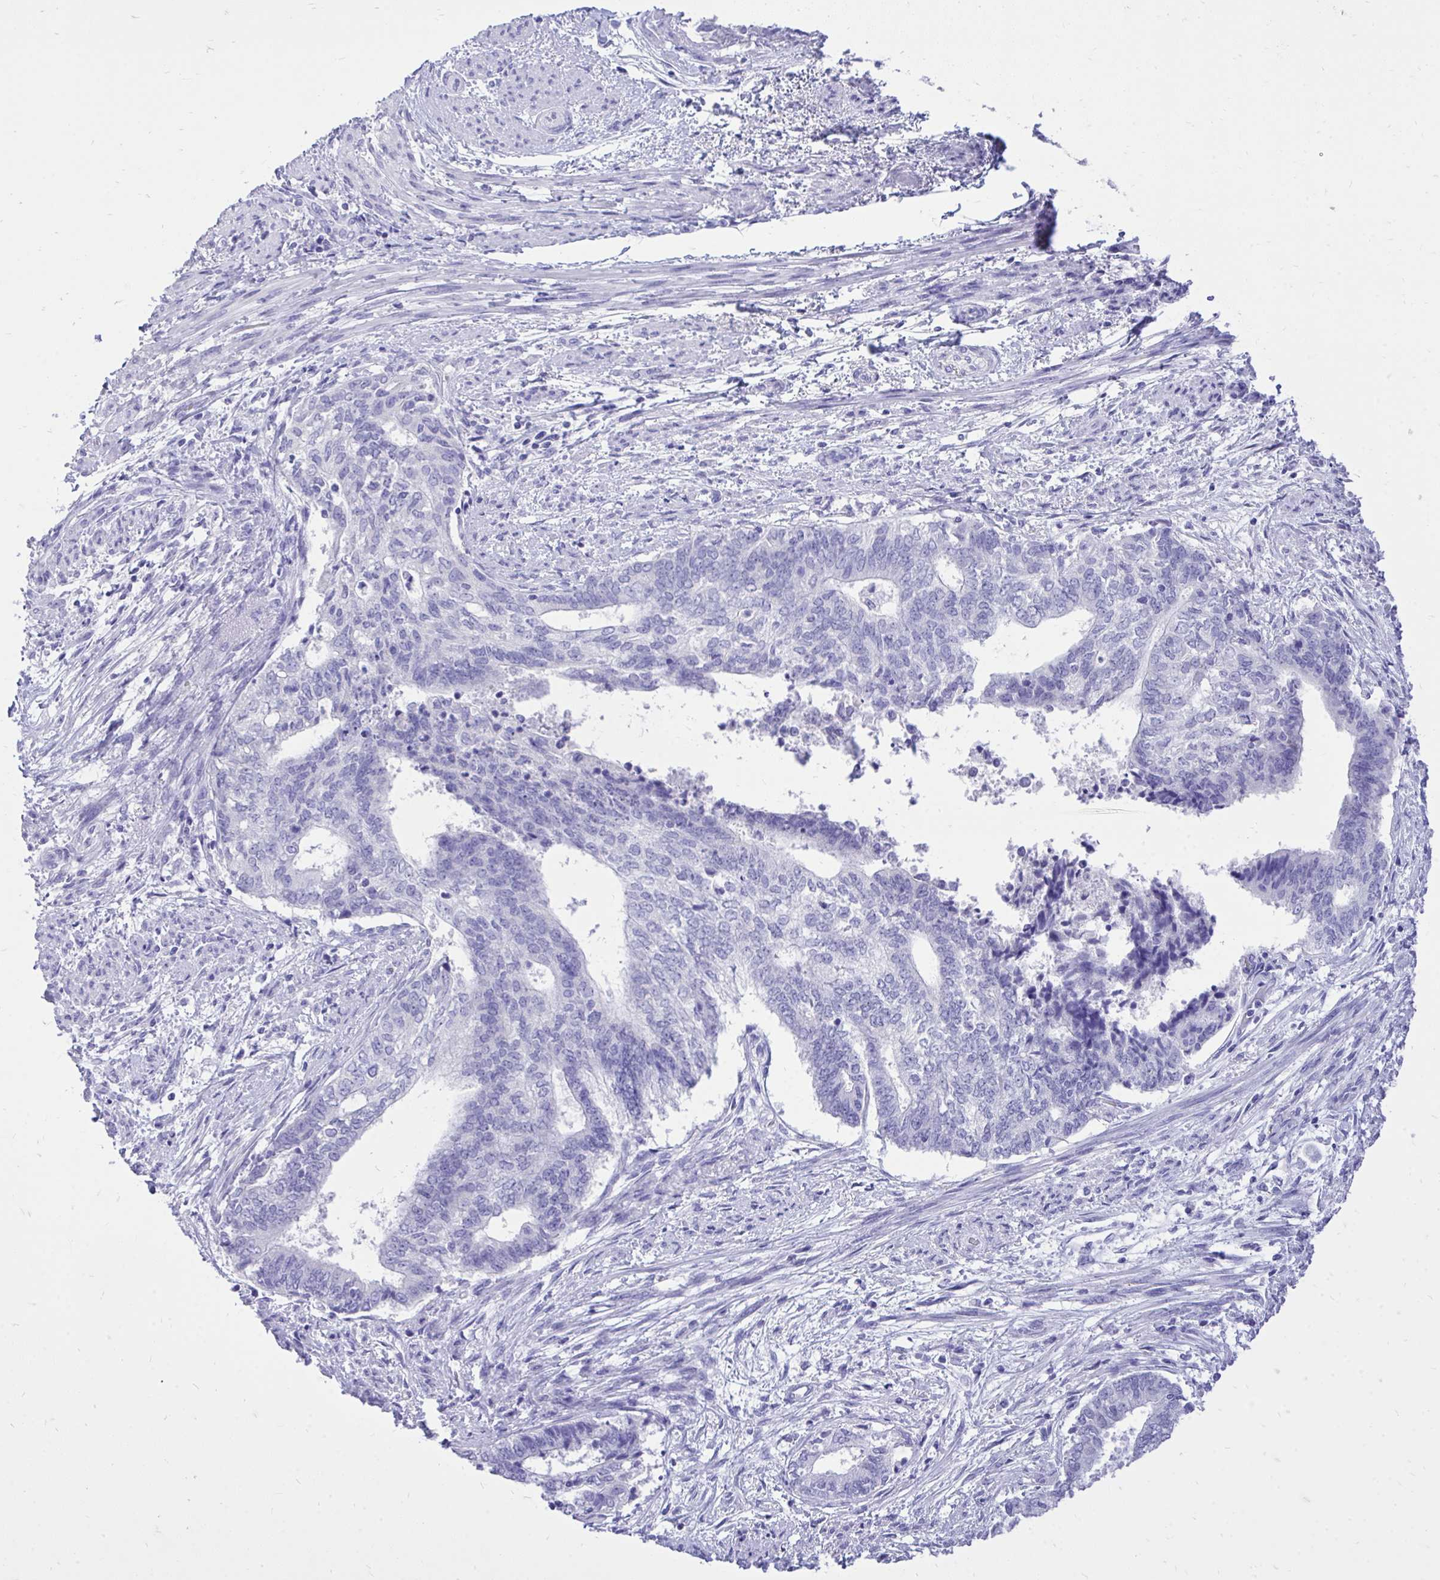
{"staining": {"intensity": "negative", "quantity": "none", "location": "none"}, "tissue": "endometrial cancer", "cell_type": "Tumor cells", "image_type": "cancer", "snomed": [{"axis": "morphology", "description": "Adenocarcinoma, NOS"}, {"axis": "topography", "description": "Endometrium"}], "caption": "The immunohistochemistry (IHC) micrograph has no significant staining in tumor cells of endometrial adenocarcinoma tissue.", "gene": "MON1A", "patient": {"sex": "female", "age": 65}}